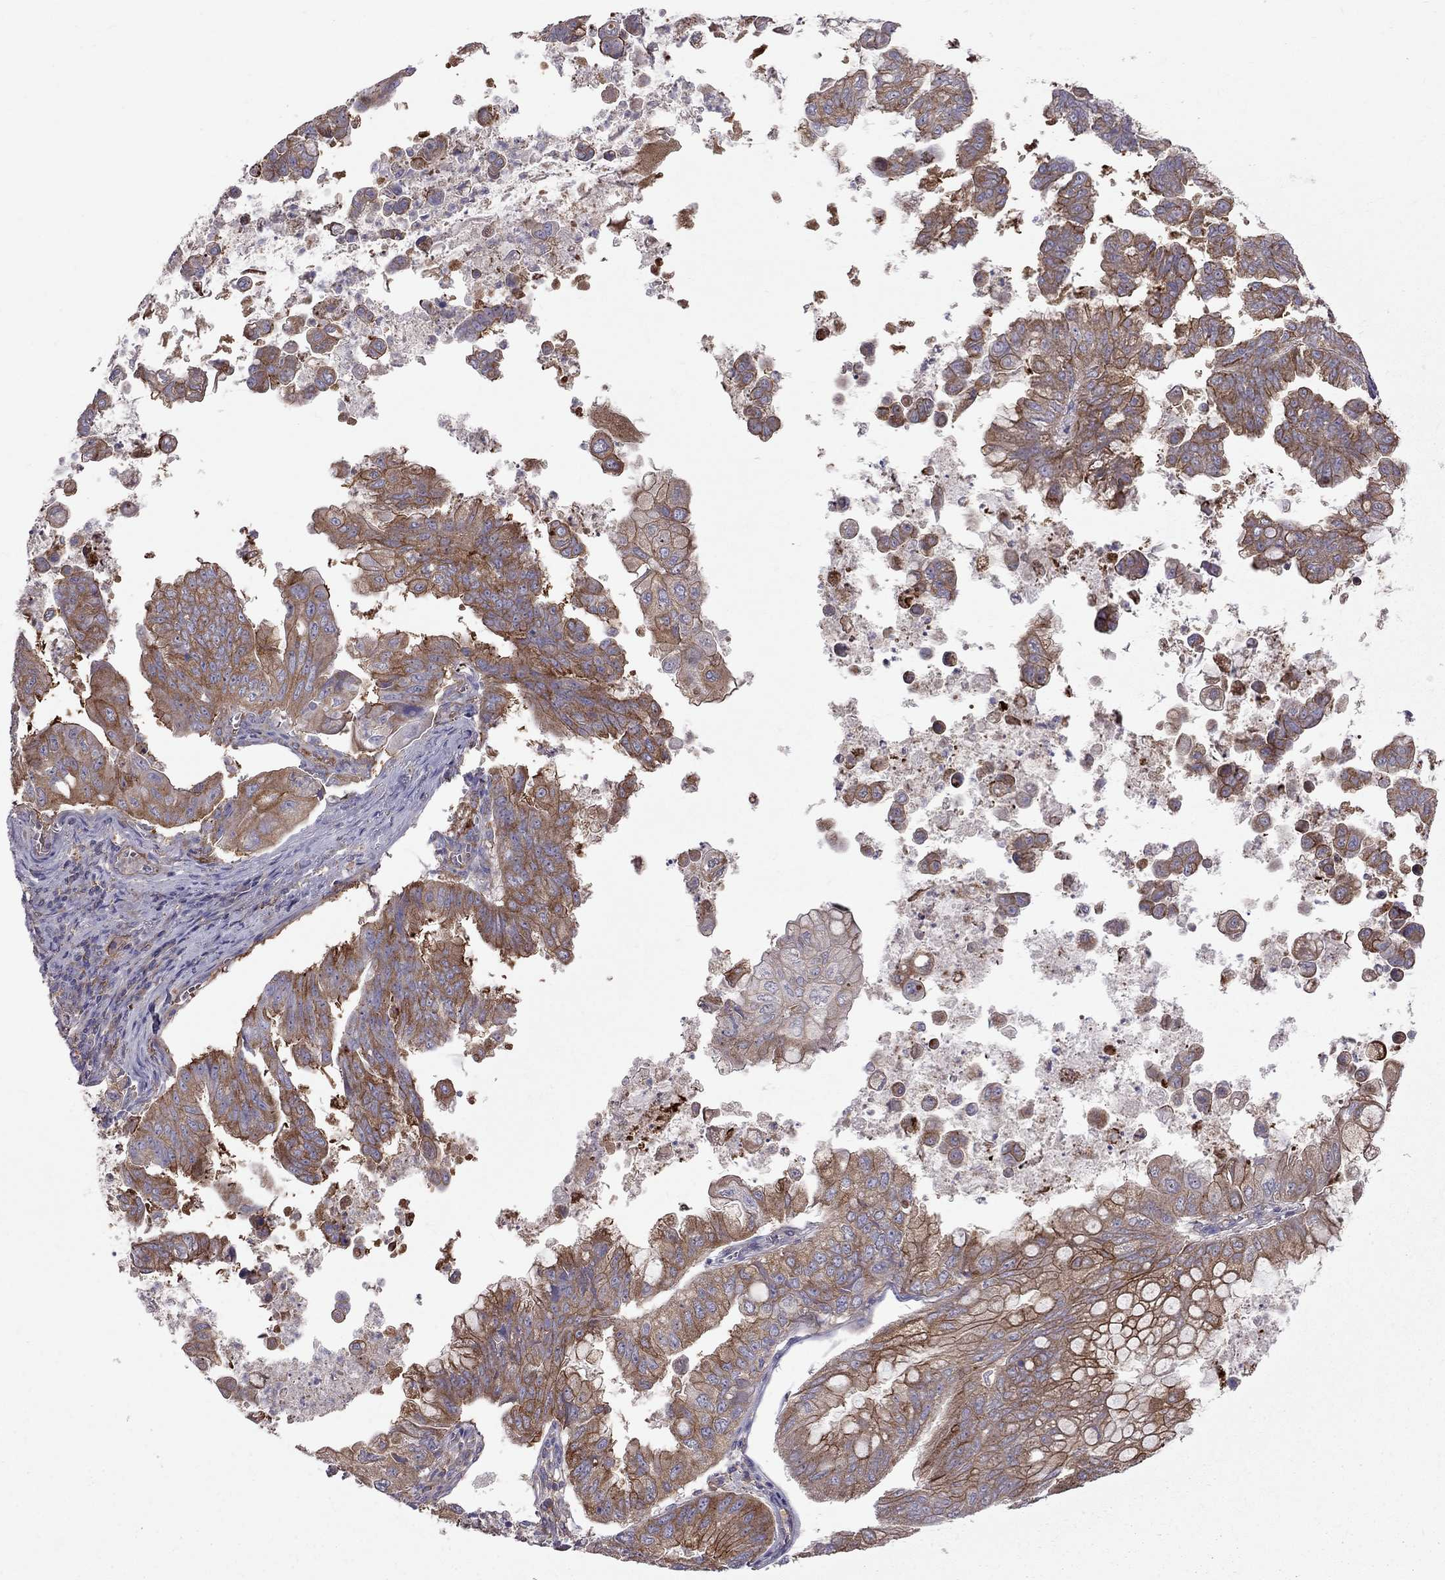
{"staining": {"intensity": "strong", "quantity": ">75%", "location": "cytoplasmic/membranous"}, "tissue": "stomach cancer", "cell_type": "Tumor cells", "image_type": "cancer", "snomed": [{"axis": "morphology", "description": "Adenocarcinoma, NOS"}, {"axis": "topography", "description": "Stomach, upper"}], "caption": "Human stomach cancer (adenocarcinoma) stained with a brown dye reveals strong cytoplasmic/membranous positive staining in approximately >75% of tumor cells.", "gene": "EIF4E3", "patient": {"sex": "male", "age": 80}}